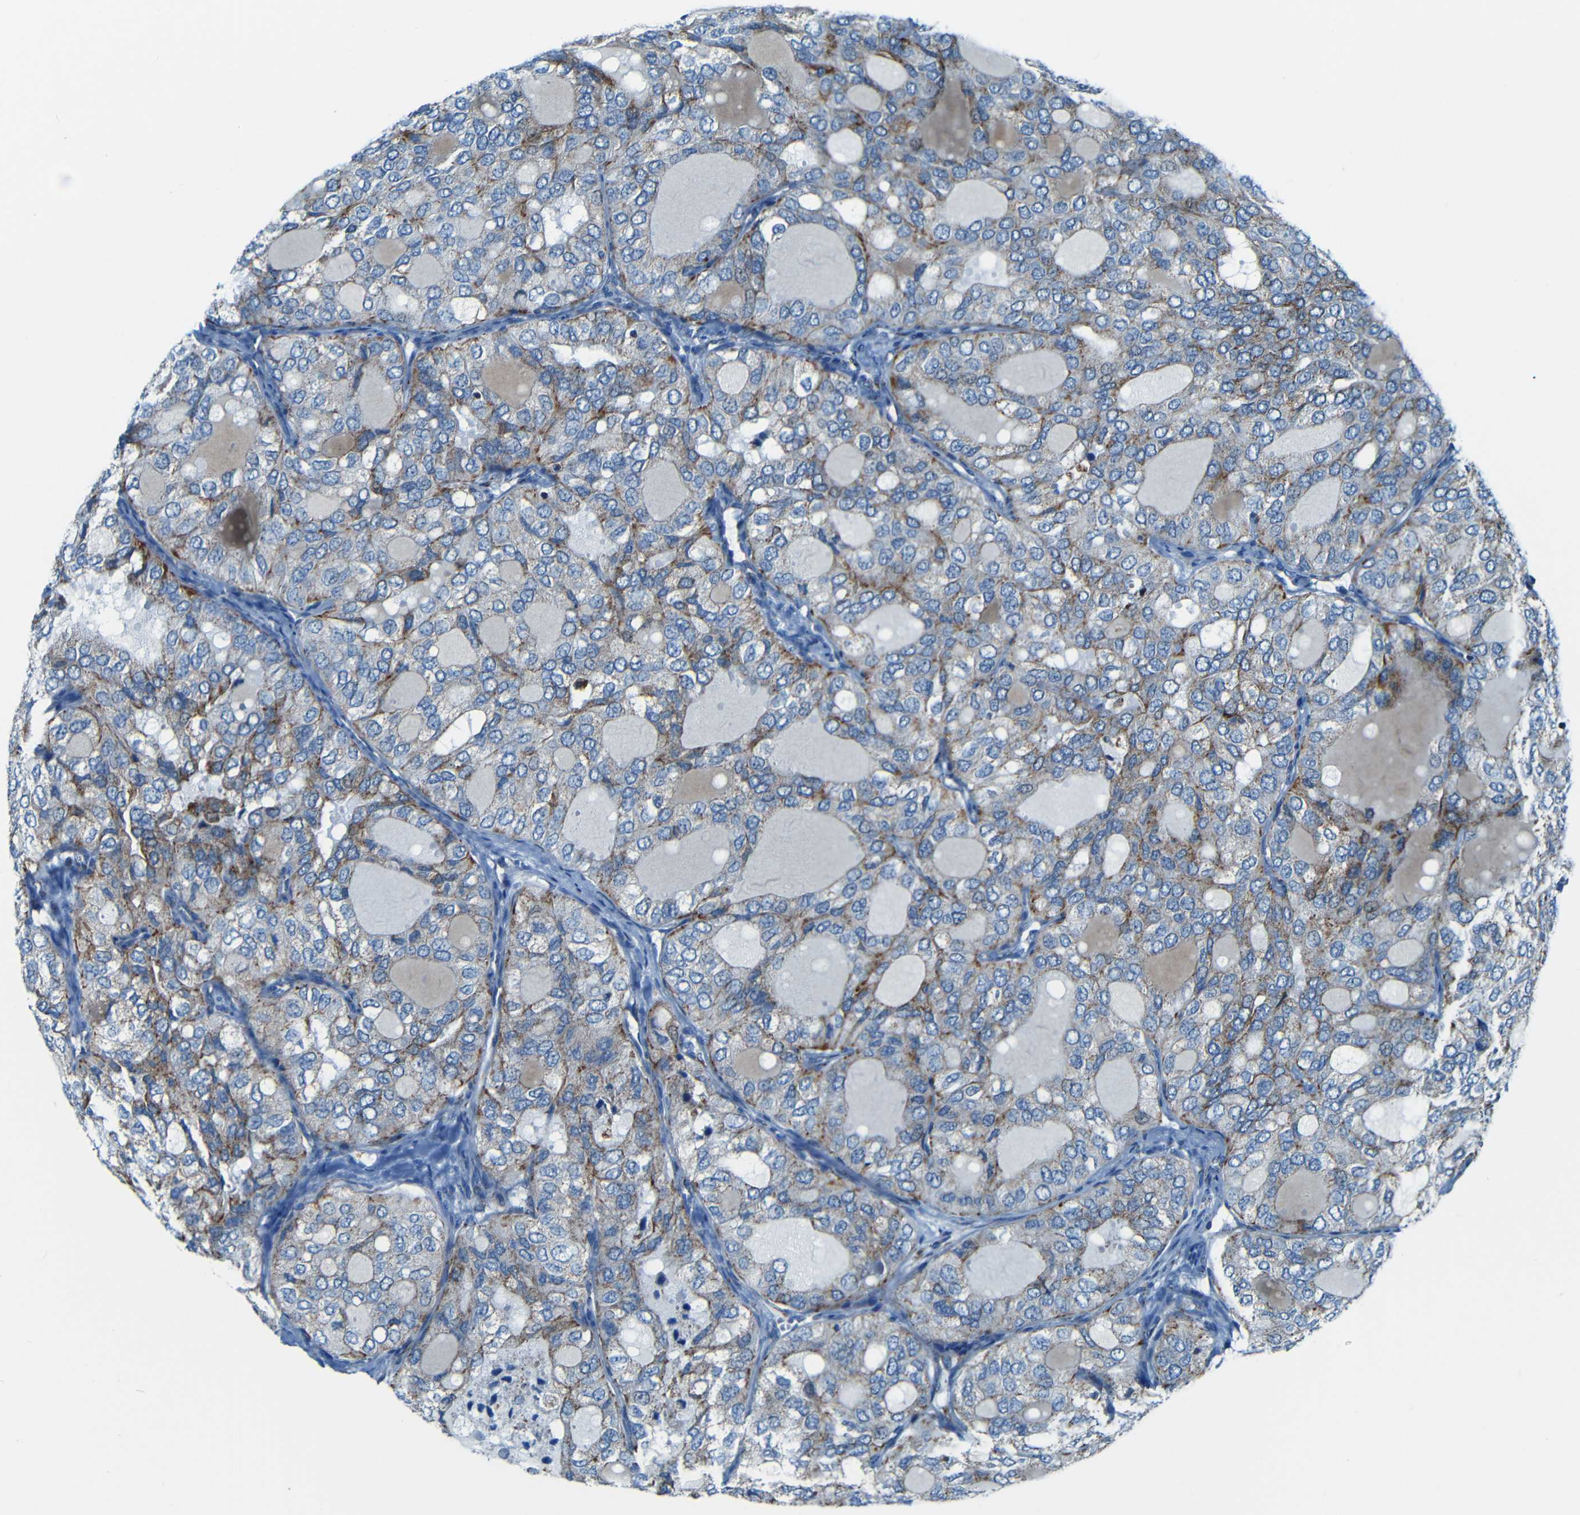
{"staining": {"intensity": "moderate", "quantity": "25%-75%", "location": "cytoplasmic/membranous"}, "tissue": "thyroid cancer", "cell_type": "Tumor cells", "image_type": "cancer", "snomed": [{"axis": "morphology", "description": "Follicular adenoma carcinoma, NOS"}, {"axis": "topography", "description": "Thyroid gland"}], "caption": "Thyroid cancer stained with immunohistochemistry displays moderate cytoplasmic/membranous staining in about 25%-75% of tumor cells.", "gene": "WSCD2", "patient": {"sex": "male", "age": 75}}